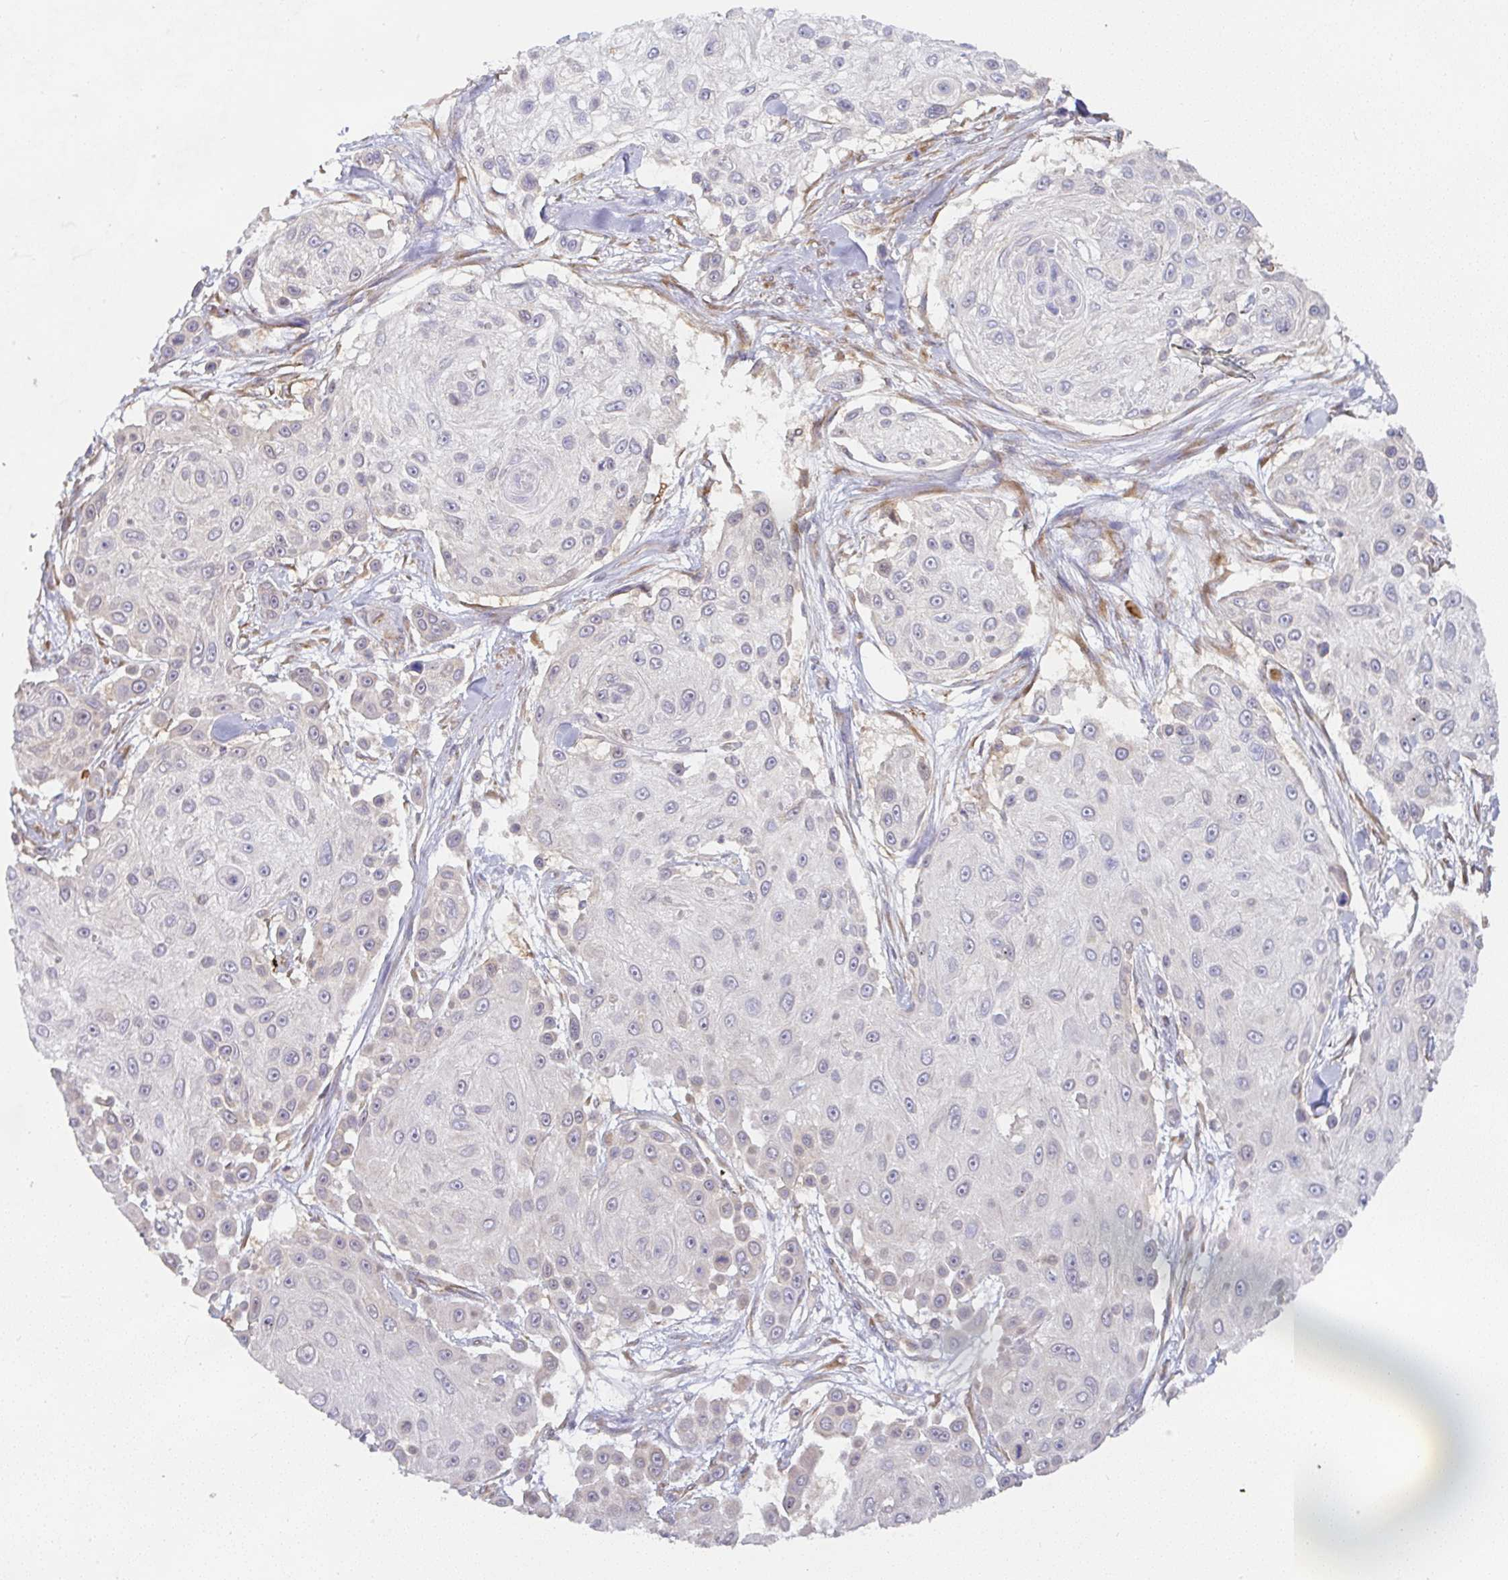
{"staining": {"intensity": "weak", "quantity": "<25%", "location": "cytoplasmic/membranous"}, "tissue": "skin cancer", "cell_type": "Tumor cells", "image_type": "cancer", "snomed": [{"axis": "morphology", "description": "Squamous cell carcinoma, NOS"}, {"axis": "topography", "description": "Skin"}], "caption": "The immunohistochemistry (IHC) image has no significant expression in tumor cells of squamous cell carcinoma (skin) tissue. (DAB (3,3'-diaminobenzidine) immunohistochemistry (IHC), high magnification).", "gene": "DERL2", "patient": {"sex": "male", "age": 67}}